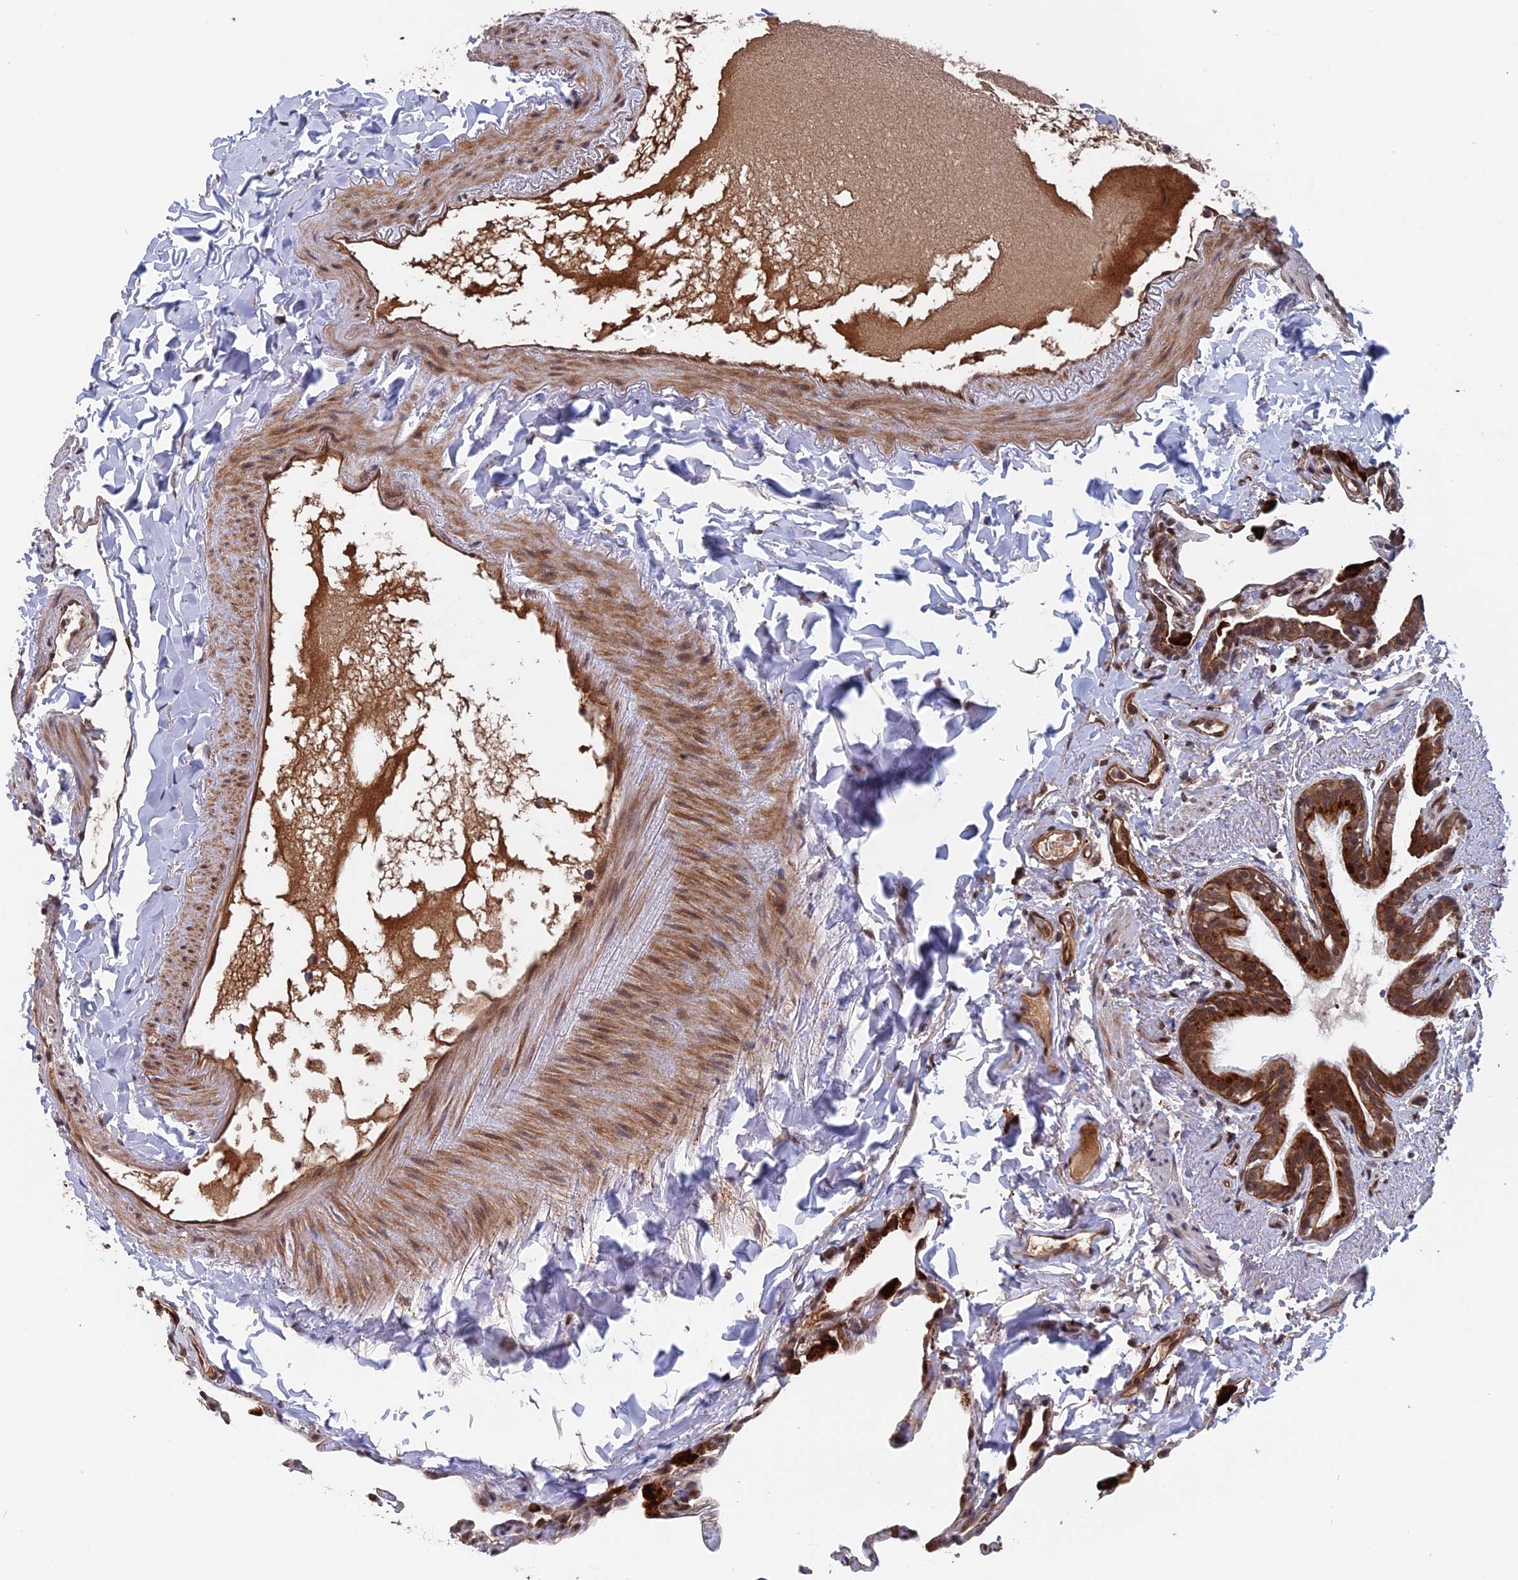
{"staining": {"intensity": "moderate", "quantity": "25%-75%", "location": "cytoplasmic/membranous"}, "tissue": "lung", "cell_type": "Alveolar cells", "image_type": "normal", "snomed": [{"axis": "morphology", "description": "Normal tissue, NOS"}, {"axis": "topography", "description": "Lung"}], "caption": "Immunohistochemistry micrograph of unremarkable lung: lung stained using IHC reveals medium levels of moderate protein expression localized specifically in the cytoplasmic/membranous of alveolar cells, appearing as a cytoplasmic/membranous brown color.", "gene": "NOSIP", "patient": {"sex": "male", "age": 65}}